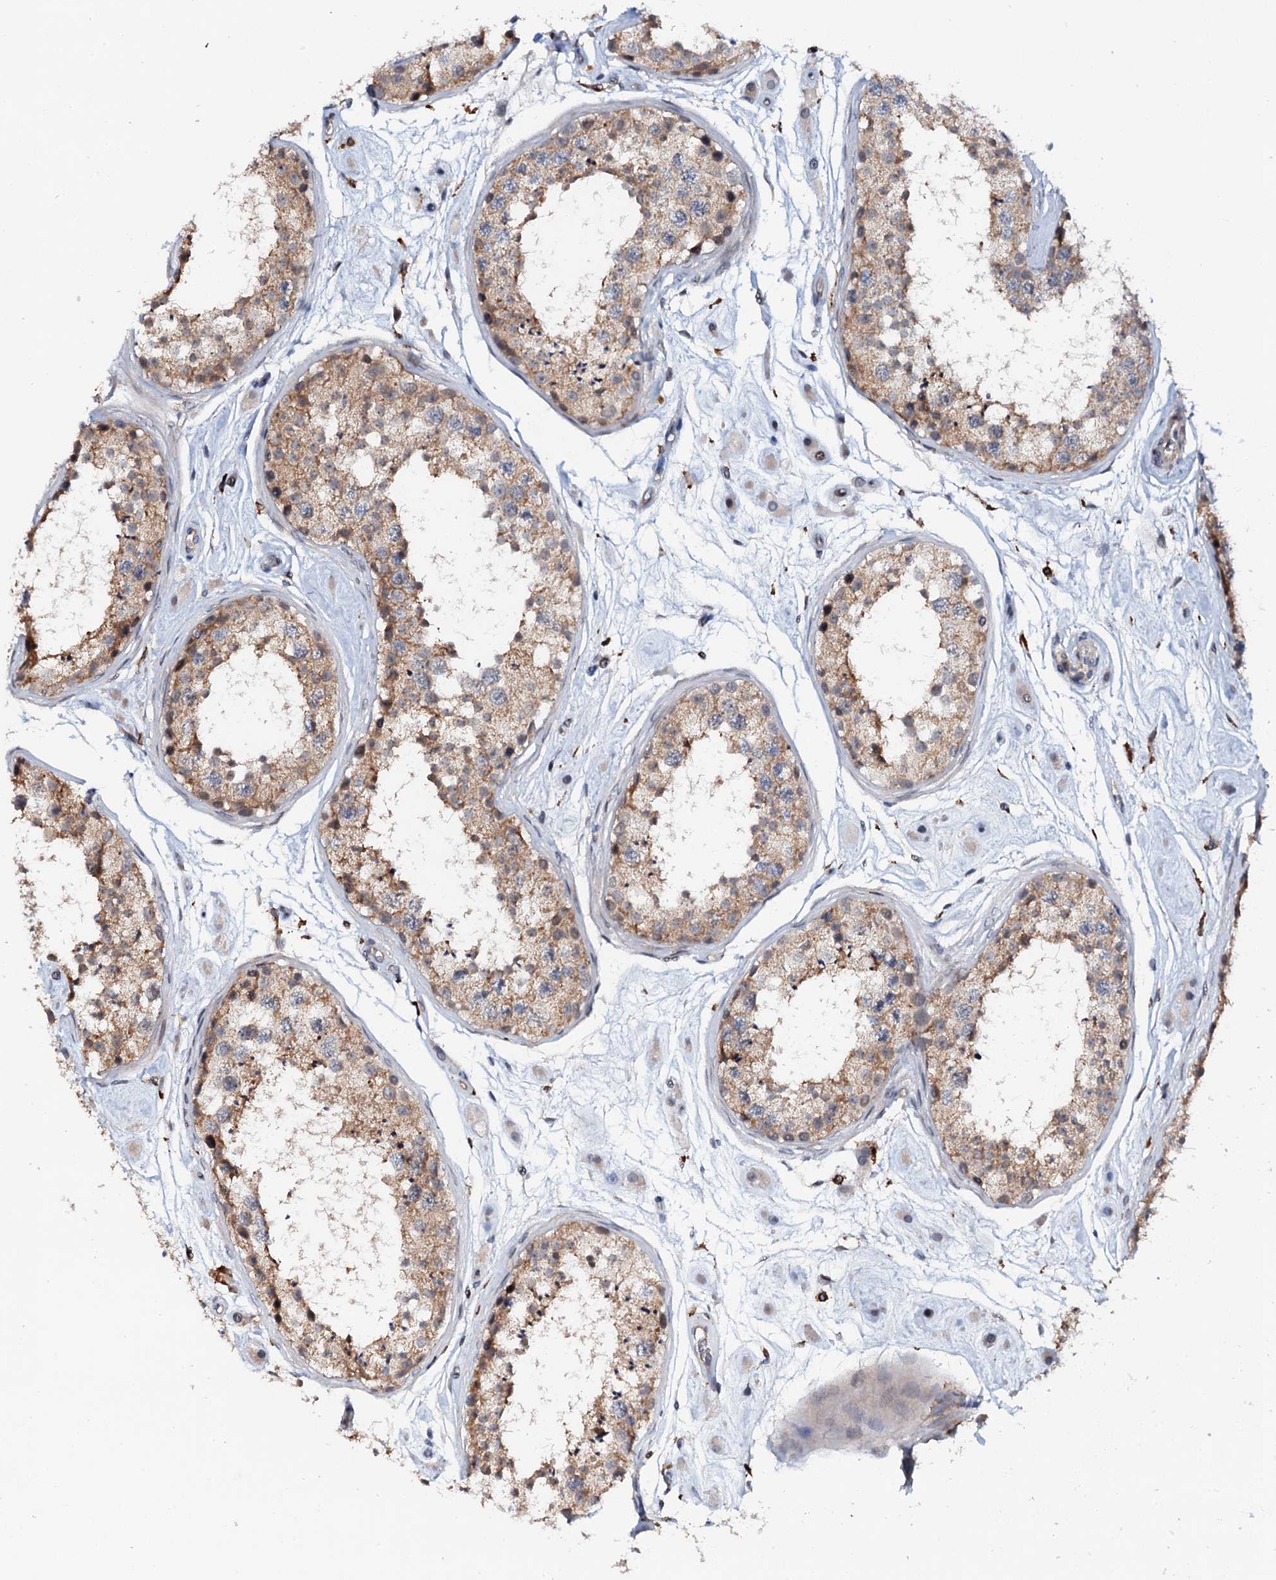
{"staining": {"intensity": "moderate", "quantity": "25%-75%", "location": "cytoplasmic/membranous"}, "tissue": "testis", "cell_type": "Cells in seminiferous ducts", "image_type": "normal", "snomed": [{"axis": "morphology", "description": "Normal tissue, NOS"}, {"axis": "topography", "description": "Testis"}], "caption": "Normal testis was stained to show a protein in brown. There is medium levels of moderate cytoplasmic/membranous expression in about 25%-75% of cells in seminiferous ducts.", "gene": "VAMP8", "patient": {"sex": "male", "age": 25}}